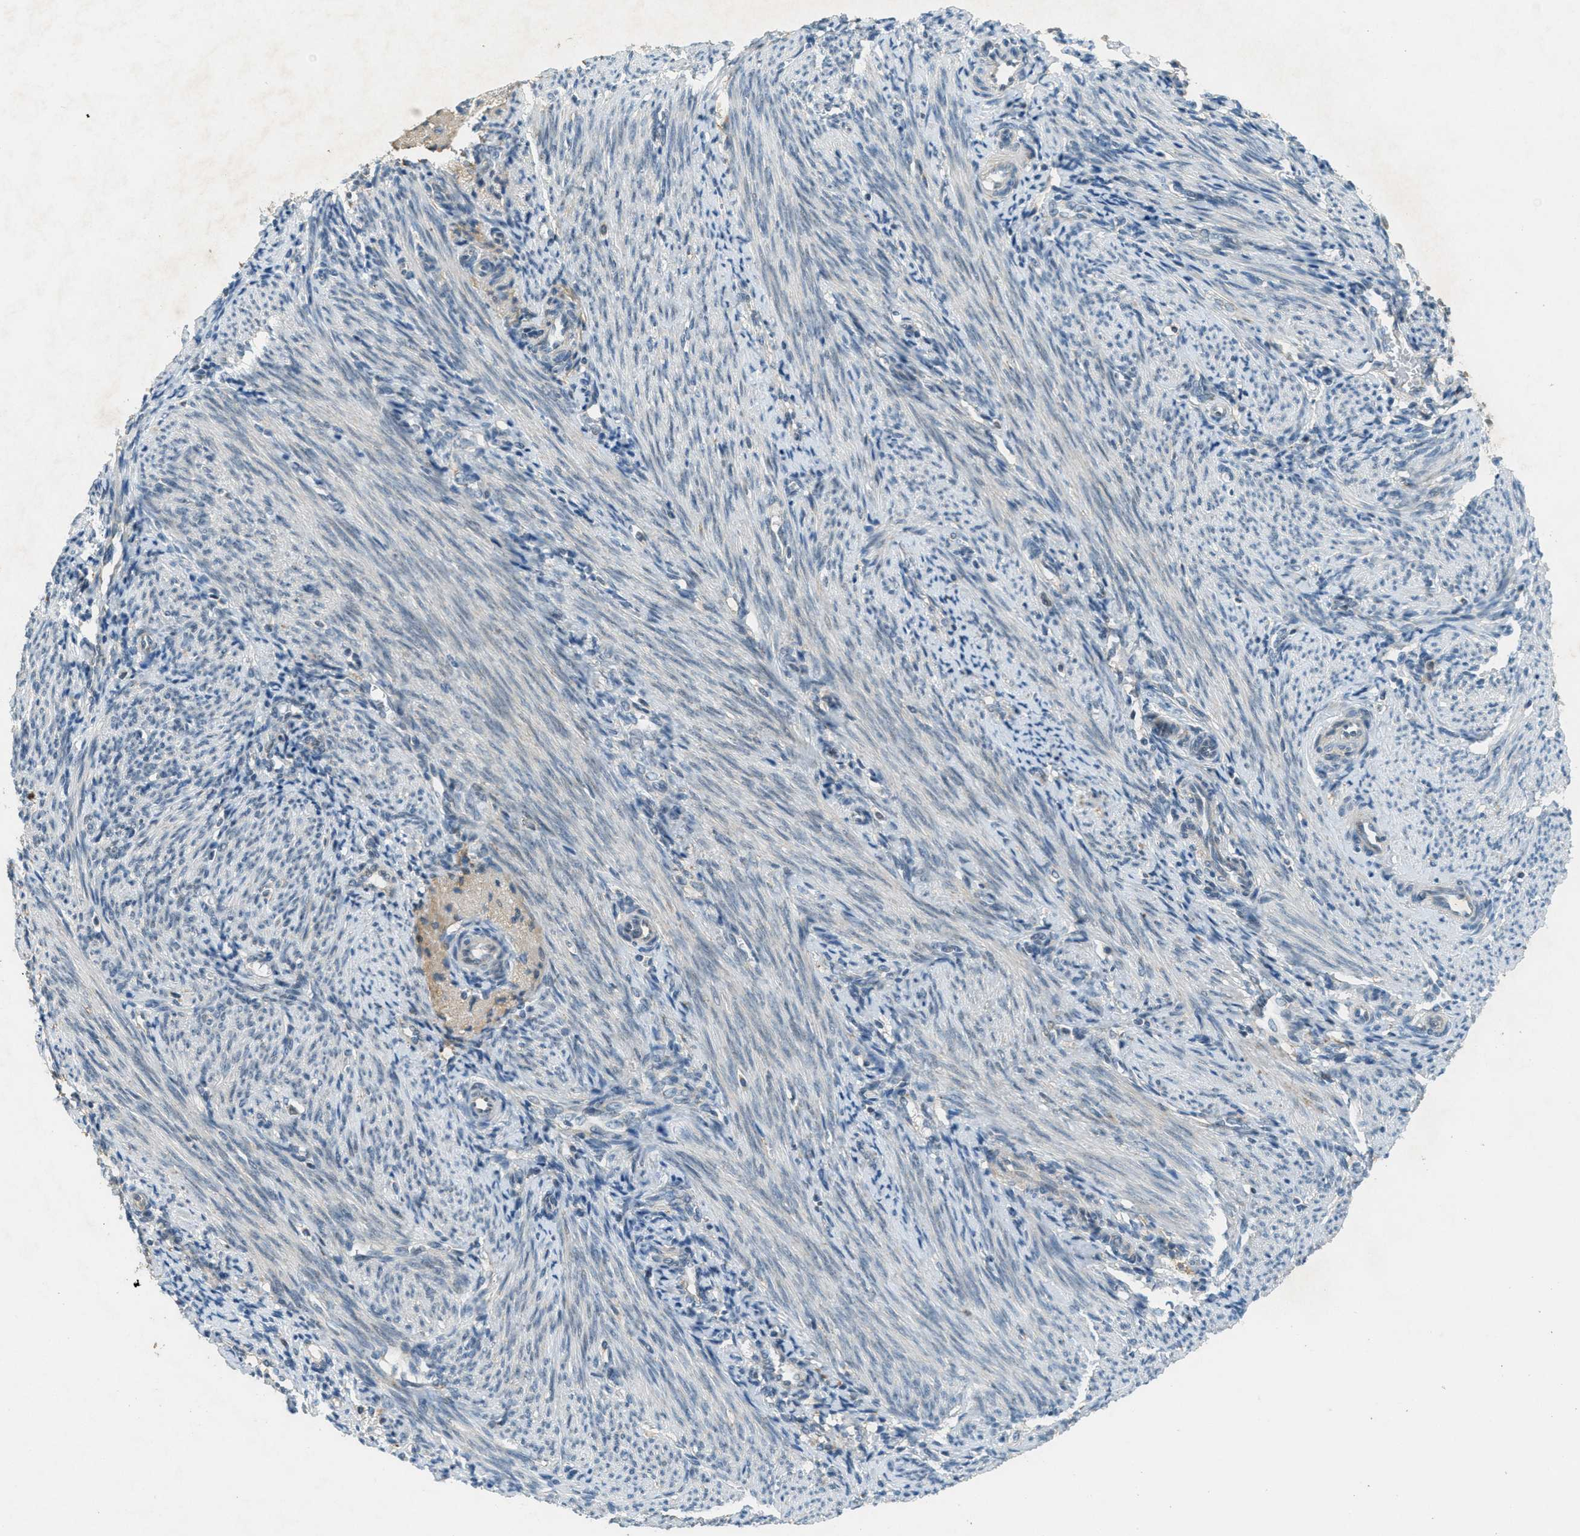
{"staining": {"intensity": "weak", "quantity": "<25%", "location": "nuclear"}, "tissue": "endometrium", "cell_type": "Cells in endometrial stroma", "image_type": "normal", "snomed": [{"axis": "morphology", "description": "Normal tissue, NOS"}, {"axis": "topography", "description": "Uterus"}, {"axis": "topography", "description": "Endometrium"}], "caption": "Benign endometrium was stained to show a protein in brown. There is no significant staining in cells in endometrial stroma.", "gene": "TCF20", "patient": {"sex": "female", "age": 33}}